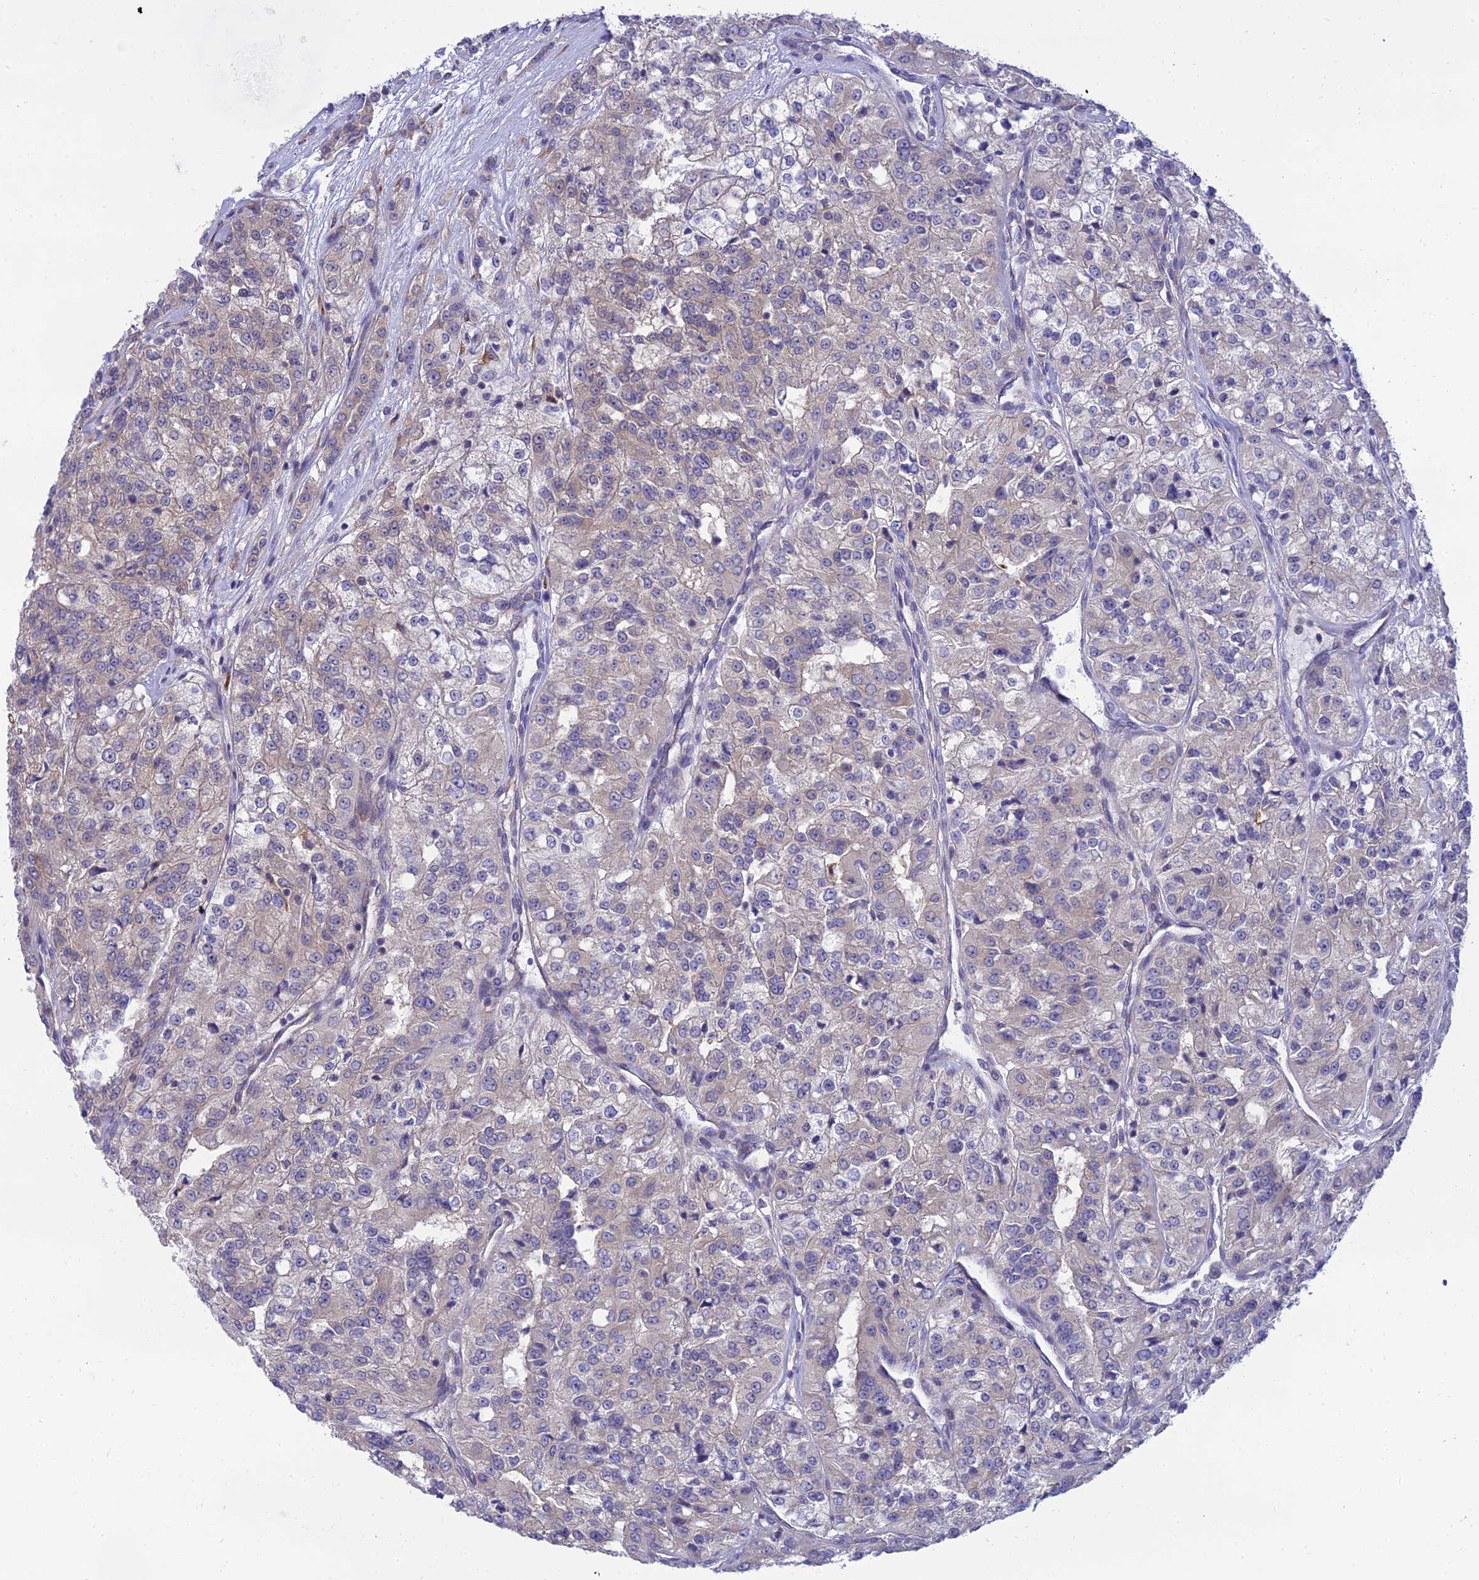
{"staining": {"intensity": "negative", "quantity": "none", "location": "none"}, "tissue": "renal cancer", "cell_type": "Tumor cells", "image_type": "cancer", "snomed": [{"axis": "morphology", "description": "Adenocarcinoma, NOS"}, {"axis": "topography", "description": "Kidney"}], "caption": "This is an immunohistochemistry micrograph of human renal cancer (adenocarcinoma). There is no expression in tumor cells.", "gene": "CLCN7", "patient": {"sex": "female", "age": 63}}